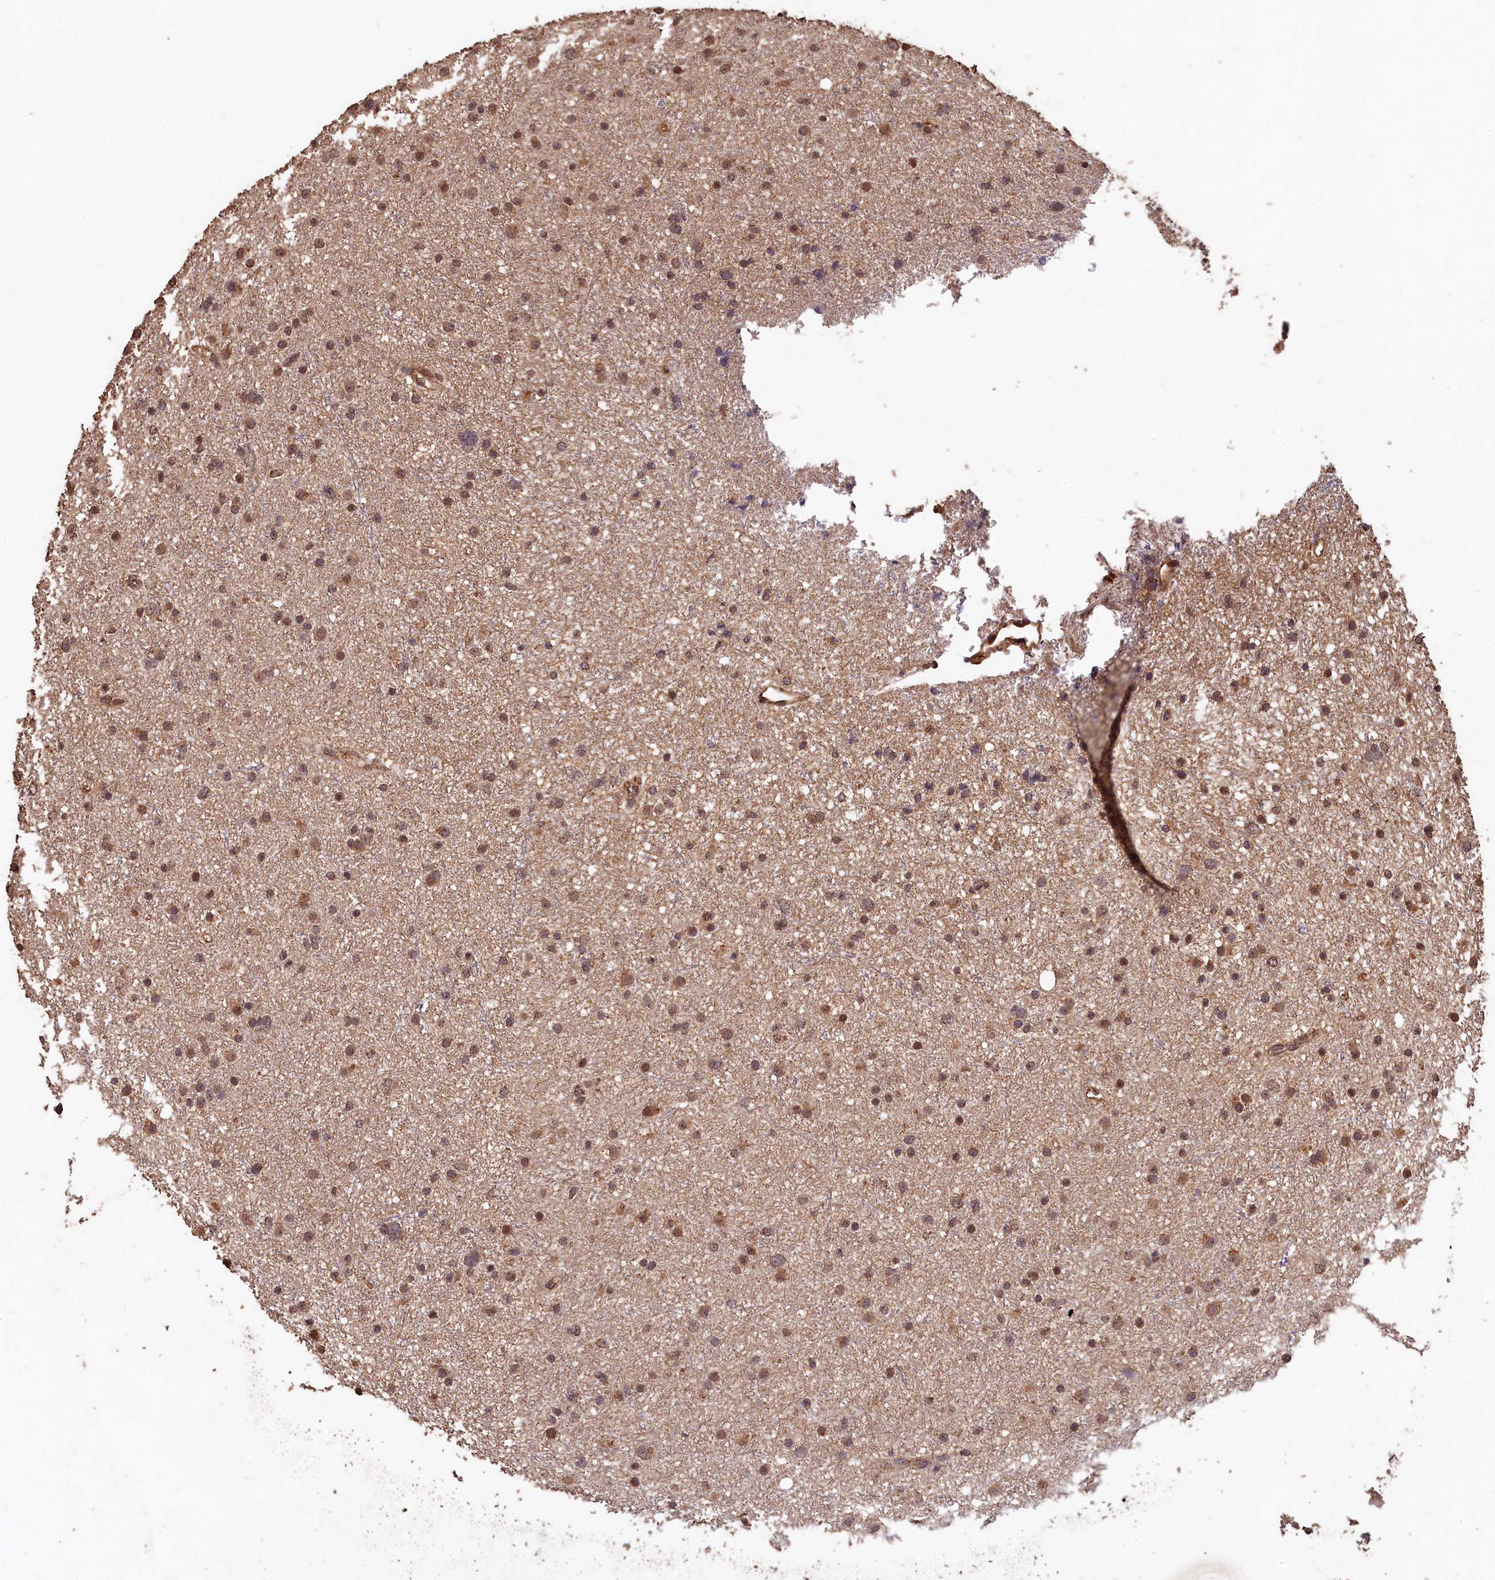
{"staining": {"intensity": "moderate", "quantity": ">75%", "location": "nuclear"}, "tissue": "glioma", "cell_type": "Tumor cells", "image_type": "cancer", "snomed": [{"axis": "morphology", "description": "Glioma, malignant, Low grade"}, {"axis": "topography", "description": "Cerebral cortex"}], "caption": "Glioma was stained to show a protein in brown. There is medium levels of moderate nuclear expression in approximately >75% of tumor cells.", "gene": "CEP57L1", "patient": {"sex": "female", "age": 39}}